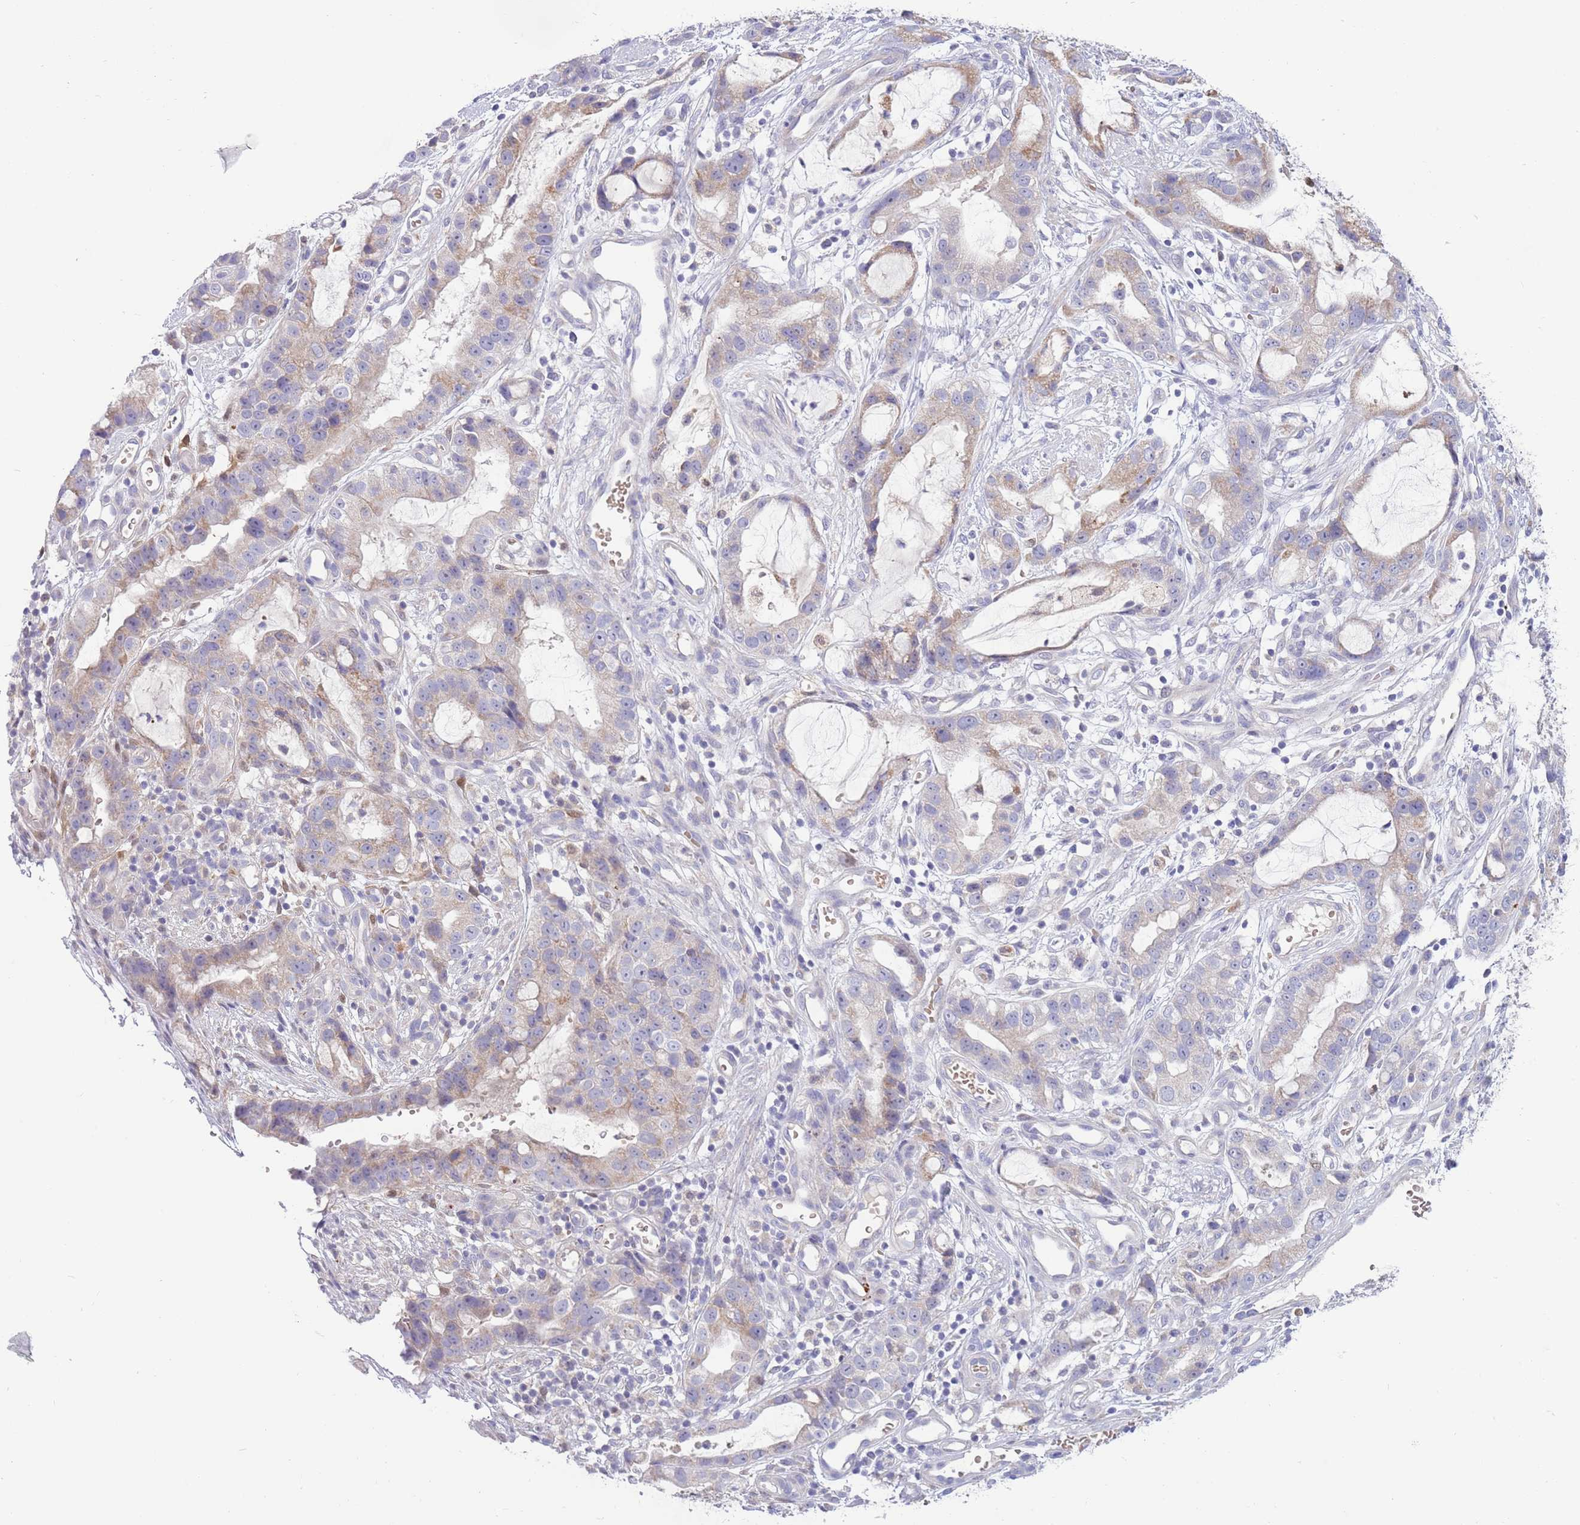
{"staining": {"intensity": "weak", "quantity": "25%-75%", "location": "cytoplasmic/membranous"}, "tissue": "stomach cancer", "cell_type": "Tumor cells", "image_type": "cancer", "snomed": [{"axis": "morphology", "description": "Adenocarcinoma, NOS"}, {"axis": "topography", "description": "Stomach"}], "caption": "The micrograph exhibits staining of adenocarcinoma (stomach), revealing weak cytoplasmic/membranous protein positivity (brown color) within tumor cells.", "gene": "DDHD1", "patient": {"sex": "male", "age": 55}}